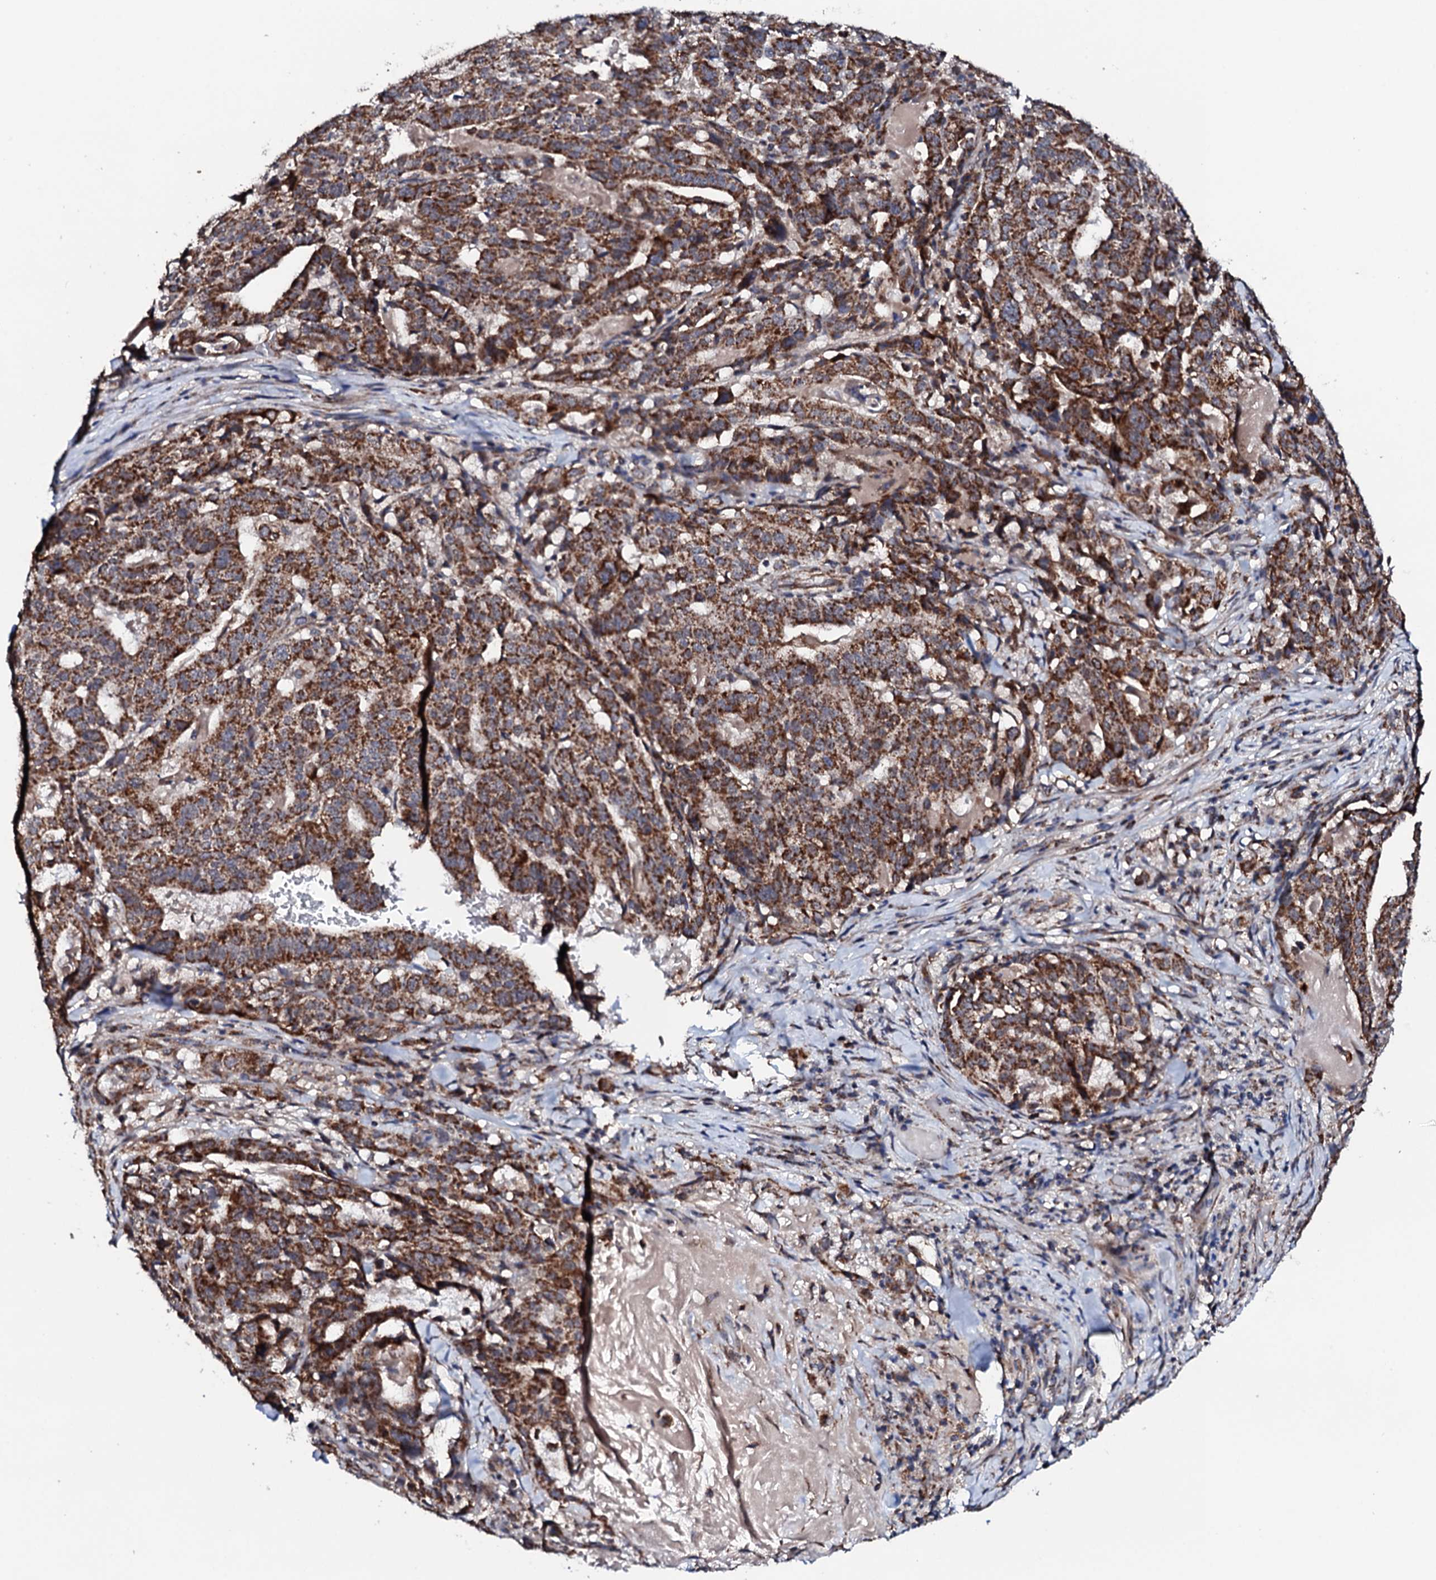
{"staining": {"intensity": "strong", "quantity": ">75%", "location": "cytoplasmic/membranous"}, "tissue": "stomach cancer", "cell_type": "Tumor cells", "image_type": "cancer", "snomed": [{"axis": "morphology", "description": "Adenocarcinoma, NOS"}, {"axis": "topography", "description": "Stomach"}], "caption": "Brown immunohistochemical staining in stomach adenocarcinoma reveals strong cytoplasmic/membranous staining in approximately >75% of tumor cells.", "gene": "MTIF3", "patient": {"sex": "male", "age": 48}}